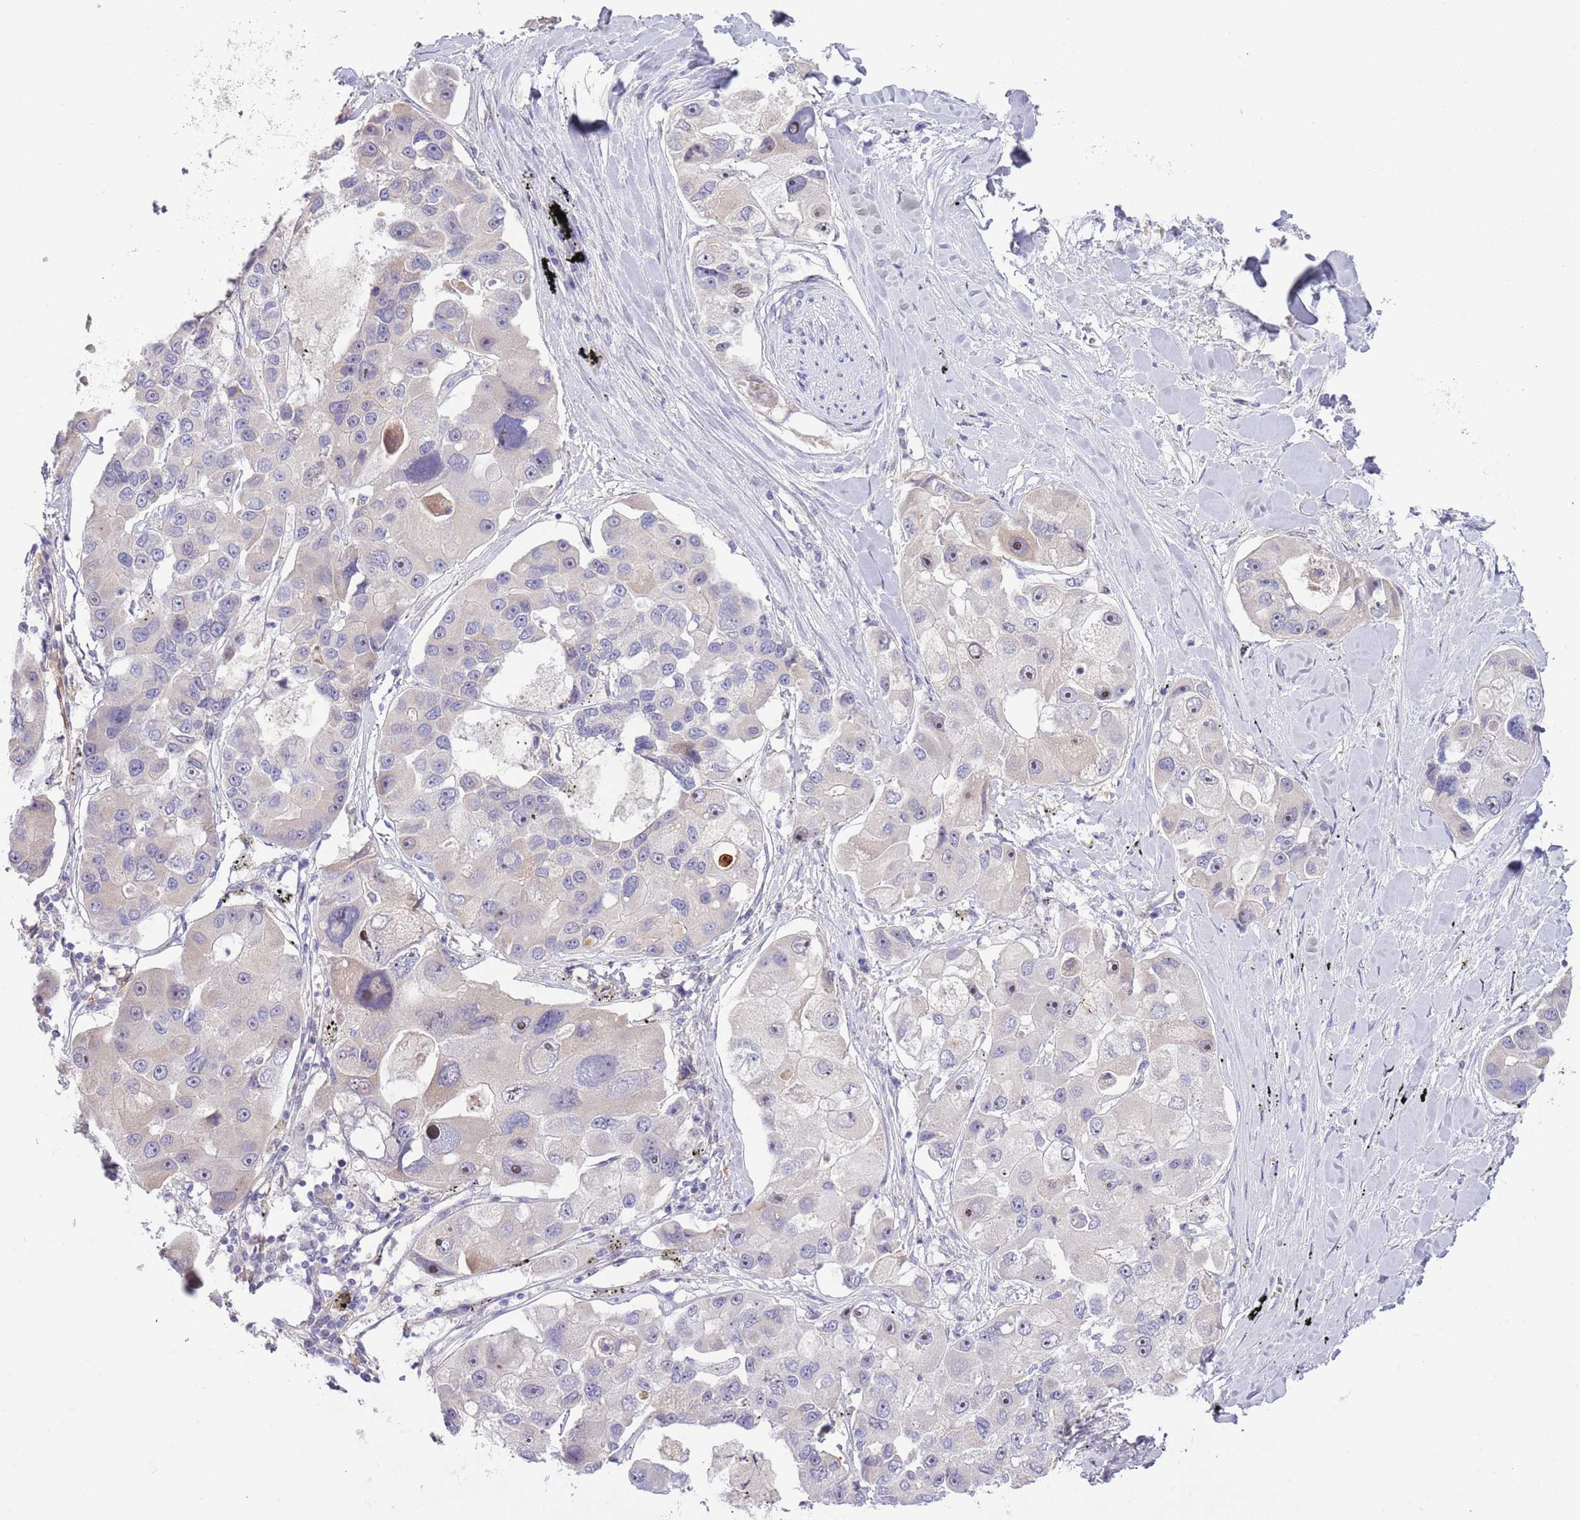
{"staining": {"intensity": "negative", "quantity": "none", "location": "none"}, "tissue": "lung cancer", "cell_type": "Tumor cells", "image_type": "cancer", "snomed": [{"axis": "morphology", "description": "Adenocarcinoma, NOS"}, {"axis": "topography", "description": "Lung"}], "caption": "Immunohistochemistry (IHC) micrograph of neoplastic tissue: adenocarcinoma (lung) stained with DAB exhibits no significant protein staining in tumor cells.", "gene": "AP1S2", "patient": {"sex": "female", "age": 54}}